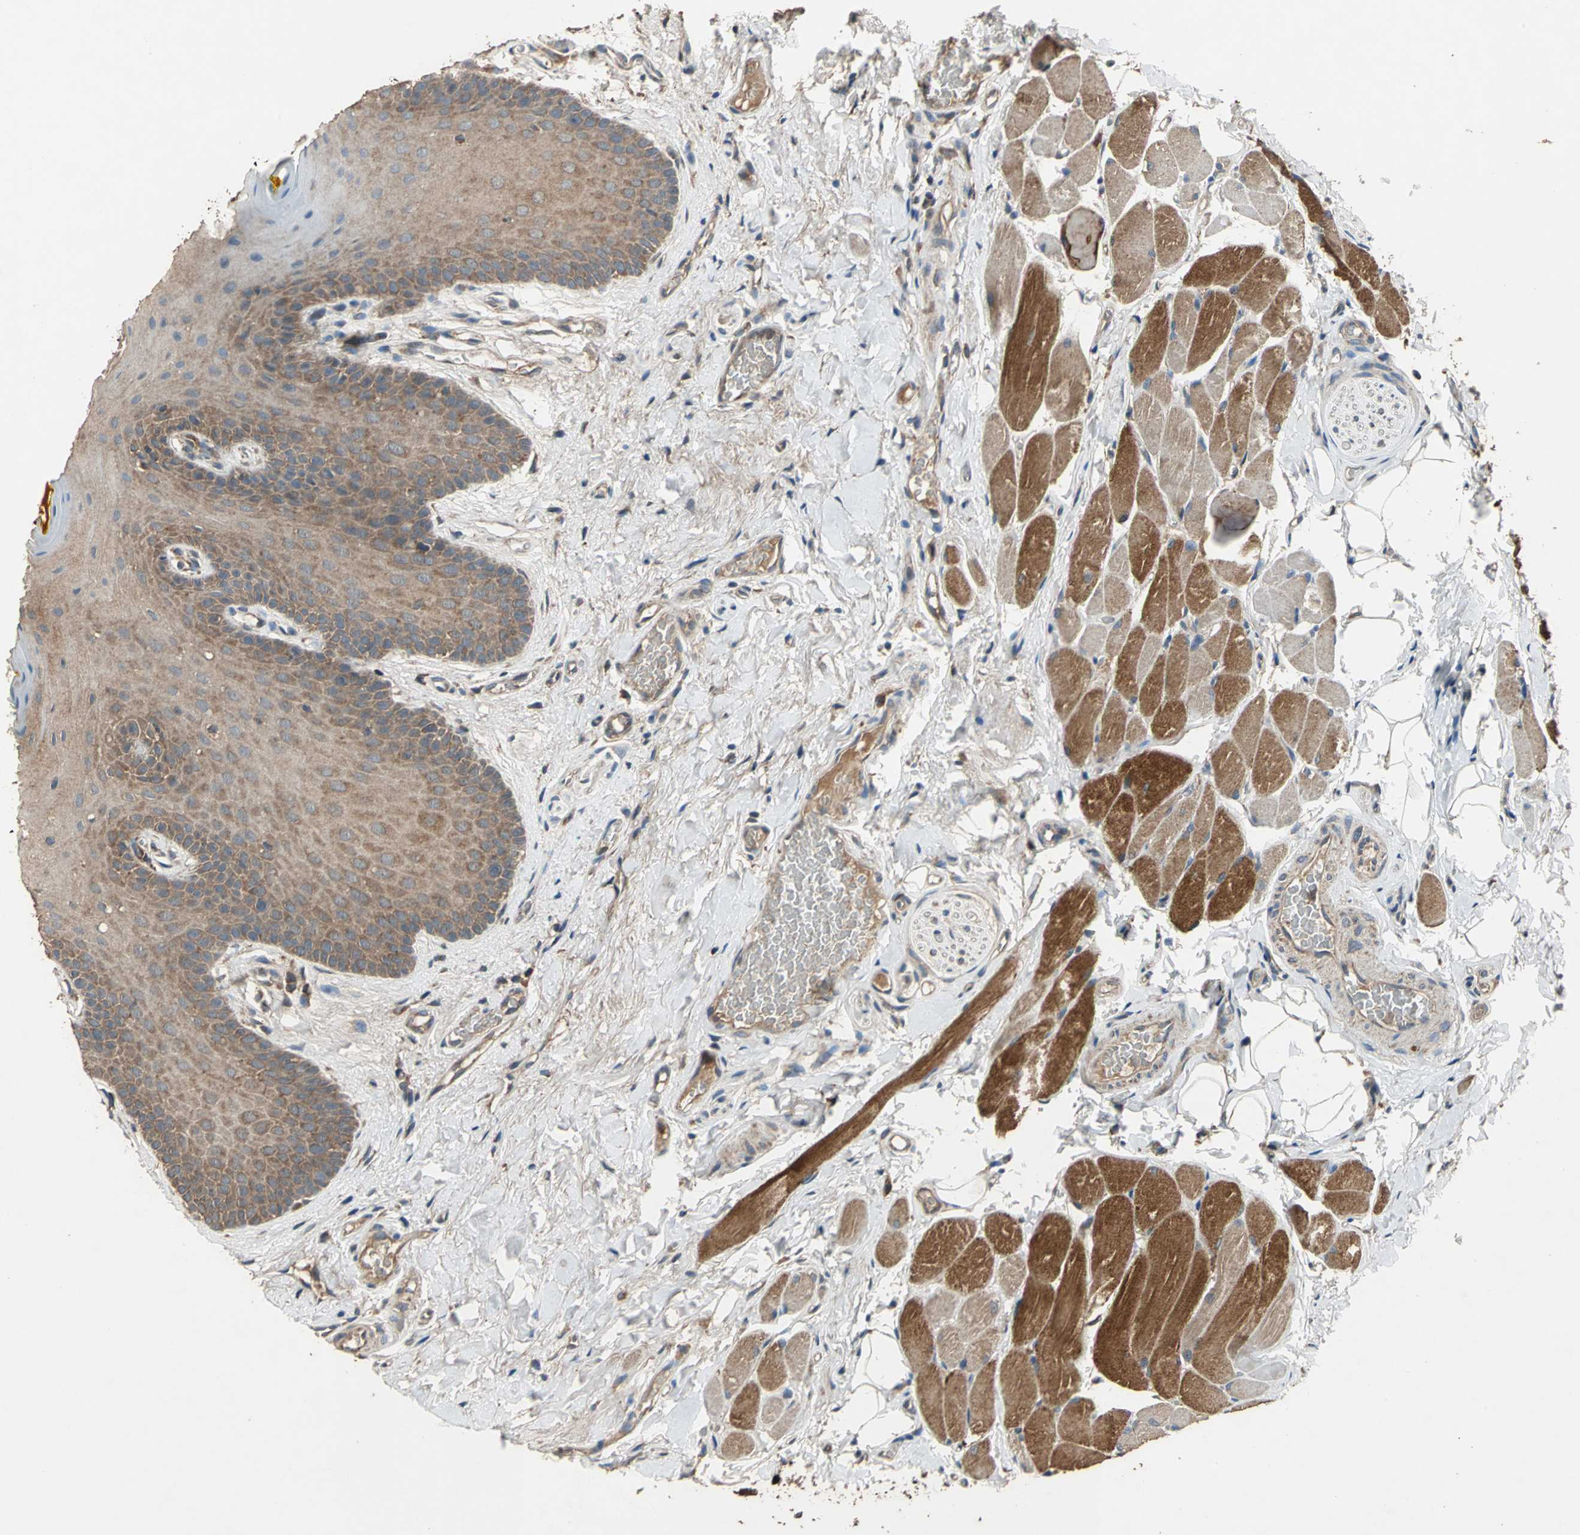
{"staining": {"intensity": "strong", "quantity": ">75%", "location": "cytoplasmic/membranous"}, "tissue": "oral mucosa", "cell_type": "Squamous epithelial cells", "image_type": "normal", "snomed": [{"axis": "morphology", "description": "Normal tissue, NOS"}, {"axis": "topography", "description": "Oral tissue"}], "caption": "An immunohistochemistry image of benign tissue is shown. Protein staining in brown highlights strong cytoplasmic/membranous positivity in oral mucosa within squamous epithelial cells.", "gene": "ZNF608", "patient": {"sex": "male", "age": 54}}